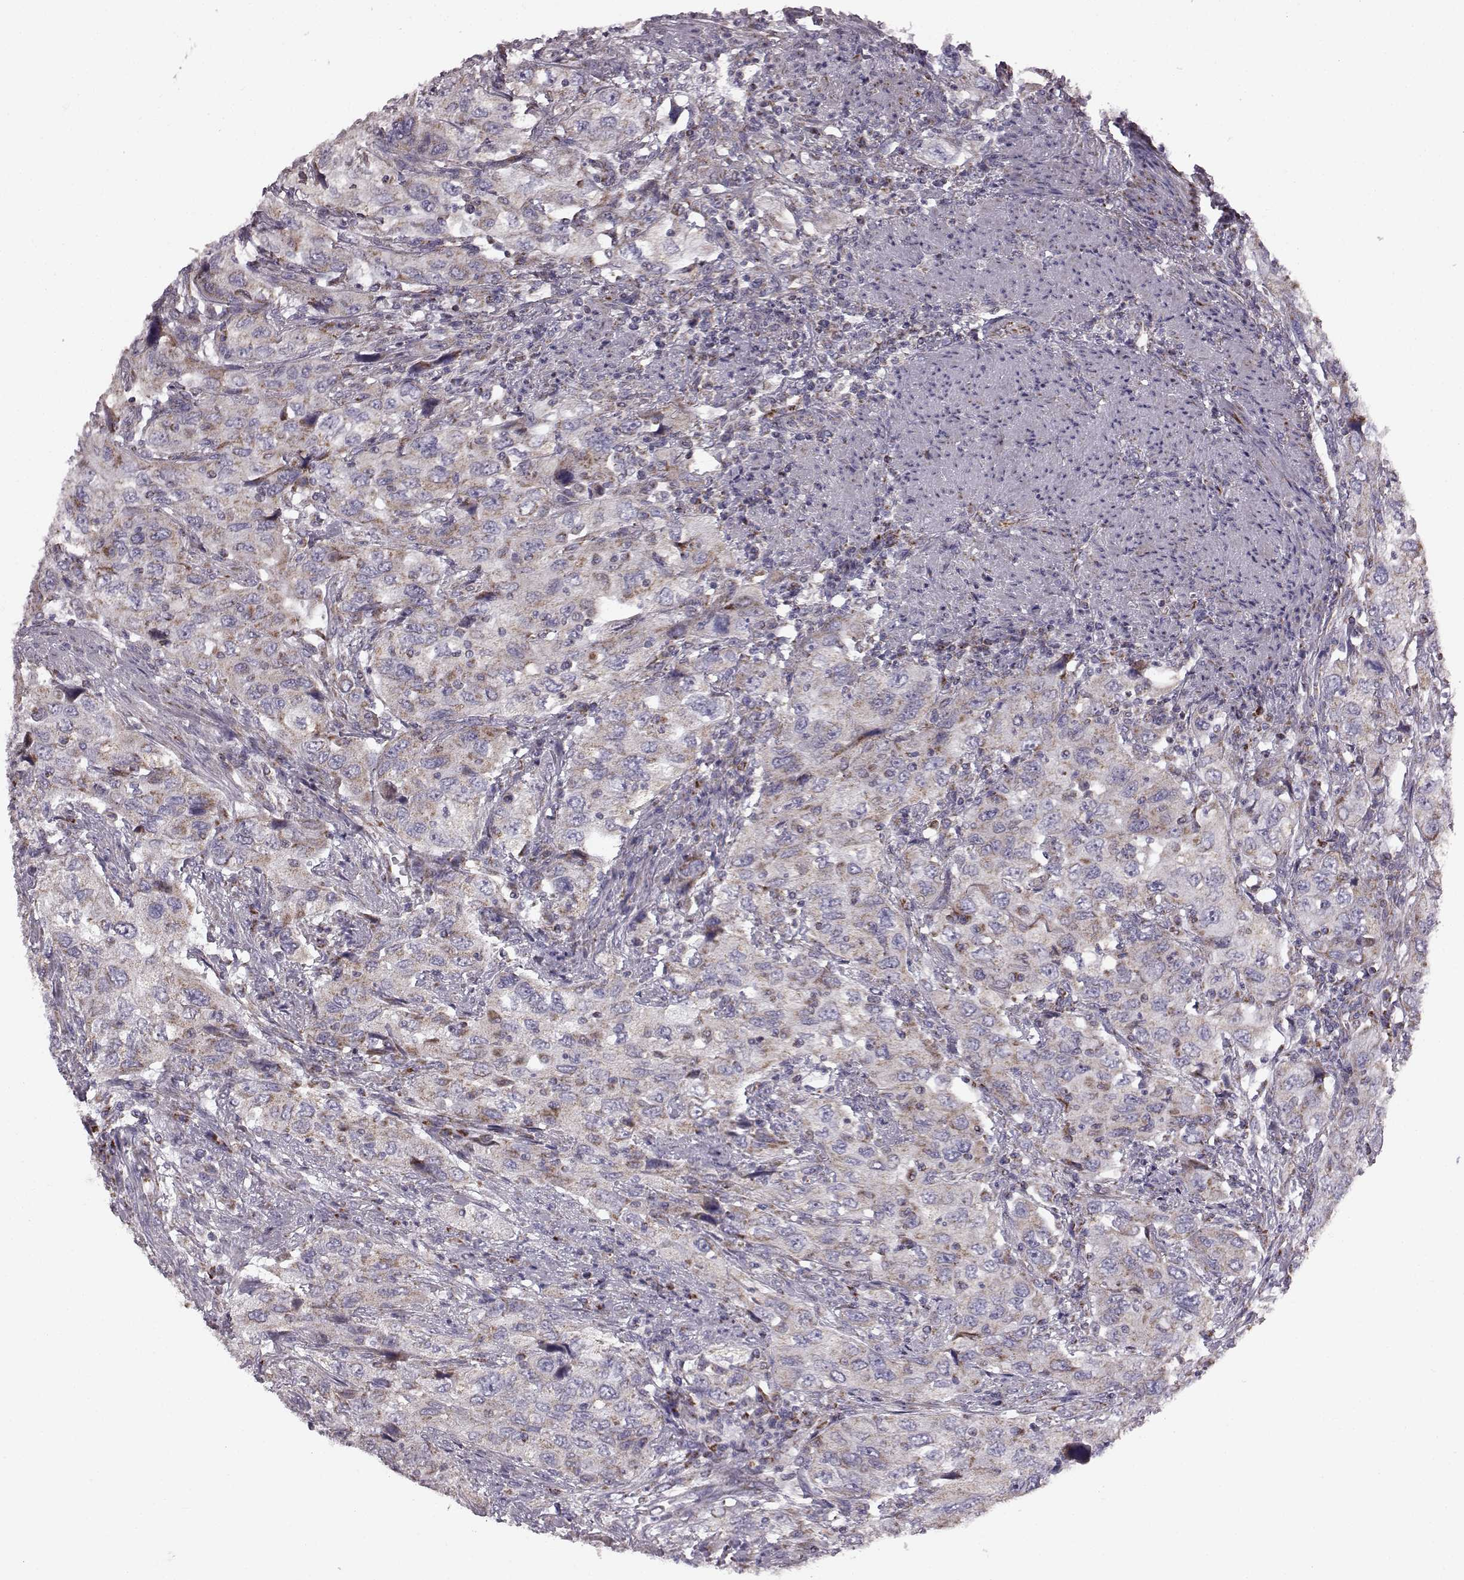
{"staining": {"intensity": "weak", "quantity": "25%-75%", "location": "cytoplasmic/membranous"}, "tissue": "urothelial cancer", "cell_type": "Tumor cells", "image_type": "cancer", "snomed": [{"axis": "morphology", "description": "Urothelial carcinoma, High grade"}, {"axis": "topography", "description": "Urinary bladder"}], "caption": "Immunohistochemical staining of high-grade urothelial carcinoma demonstrates low levels of weak cytoplasmic/membranous protein staining in approximately 25%-75% of tumor cells.", "gene": "FAM8A1", "patient": {"sex": "male", "age": 76}}